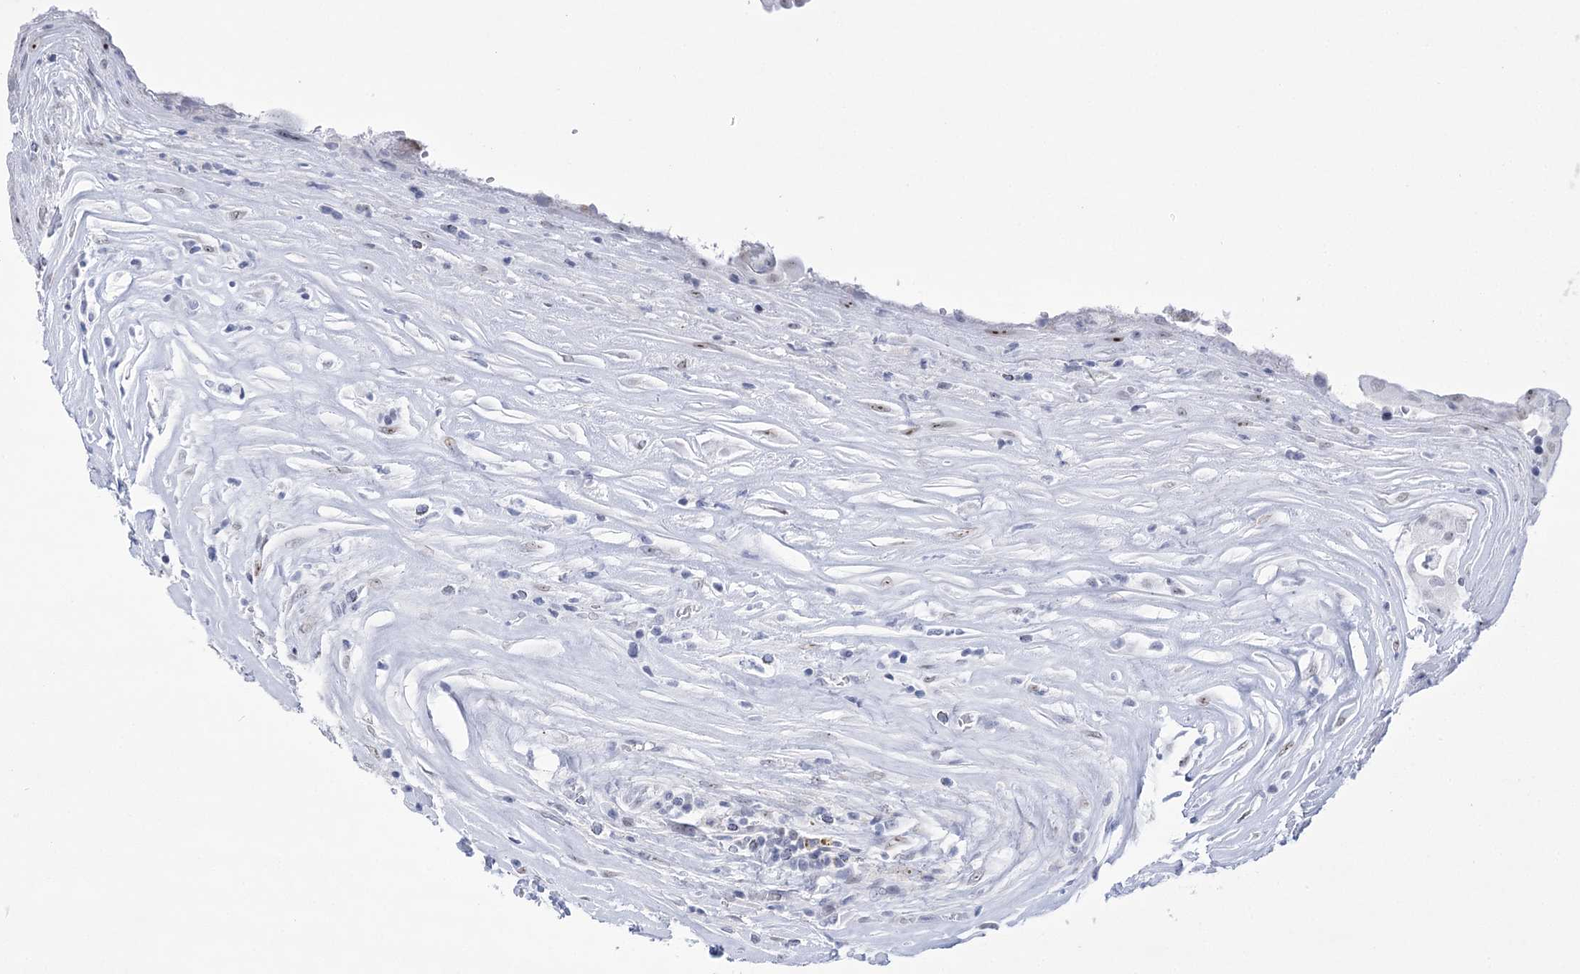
{"staining": {"intensity": "weak", "quantity": "<25%", "location": "nuclear"}, "tissue": "thyroid cancer", "cell_type": "Tumor cells", "image_type": "cancer", "snomed": [{"axis": "morphology", "description": "Papillary adenocarcinoma, NOS"}, {"axis": "topography", "description": "Thyroid gland"}], "caption": "Immunohistochemistry (IHC) photomicrograph of thyroid cancer stained for a protein (brown), which exhibits no expression in tumor cells.", "gene": "HORMAD1", "patient": {"sex": "male", "age": 77}}